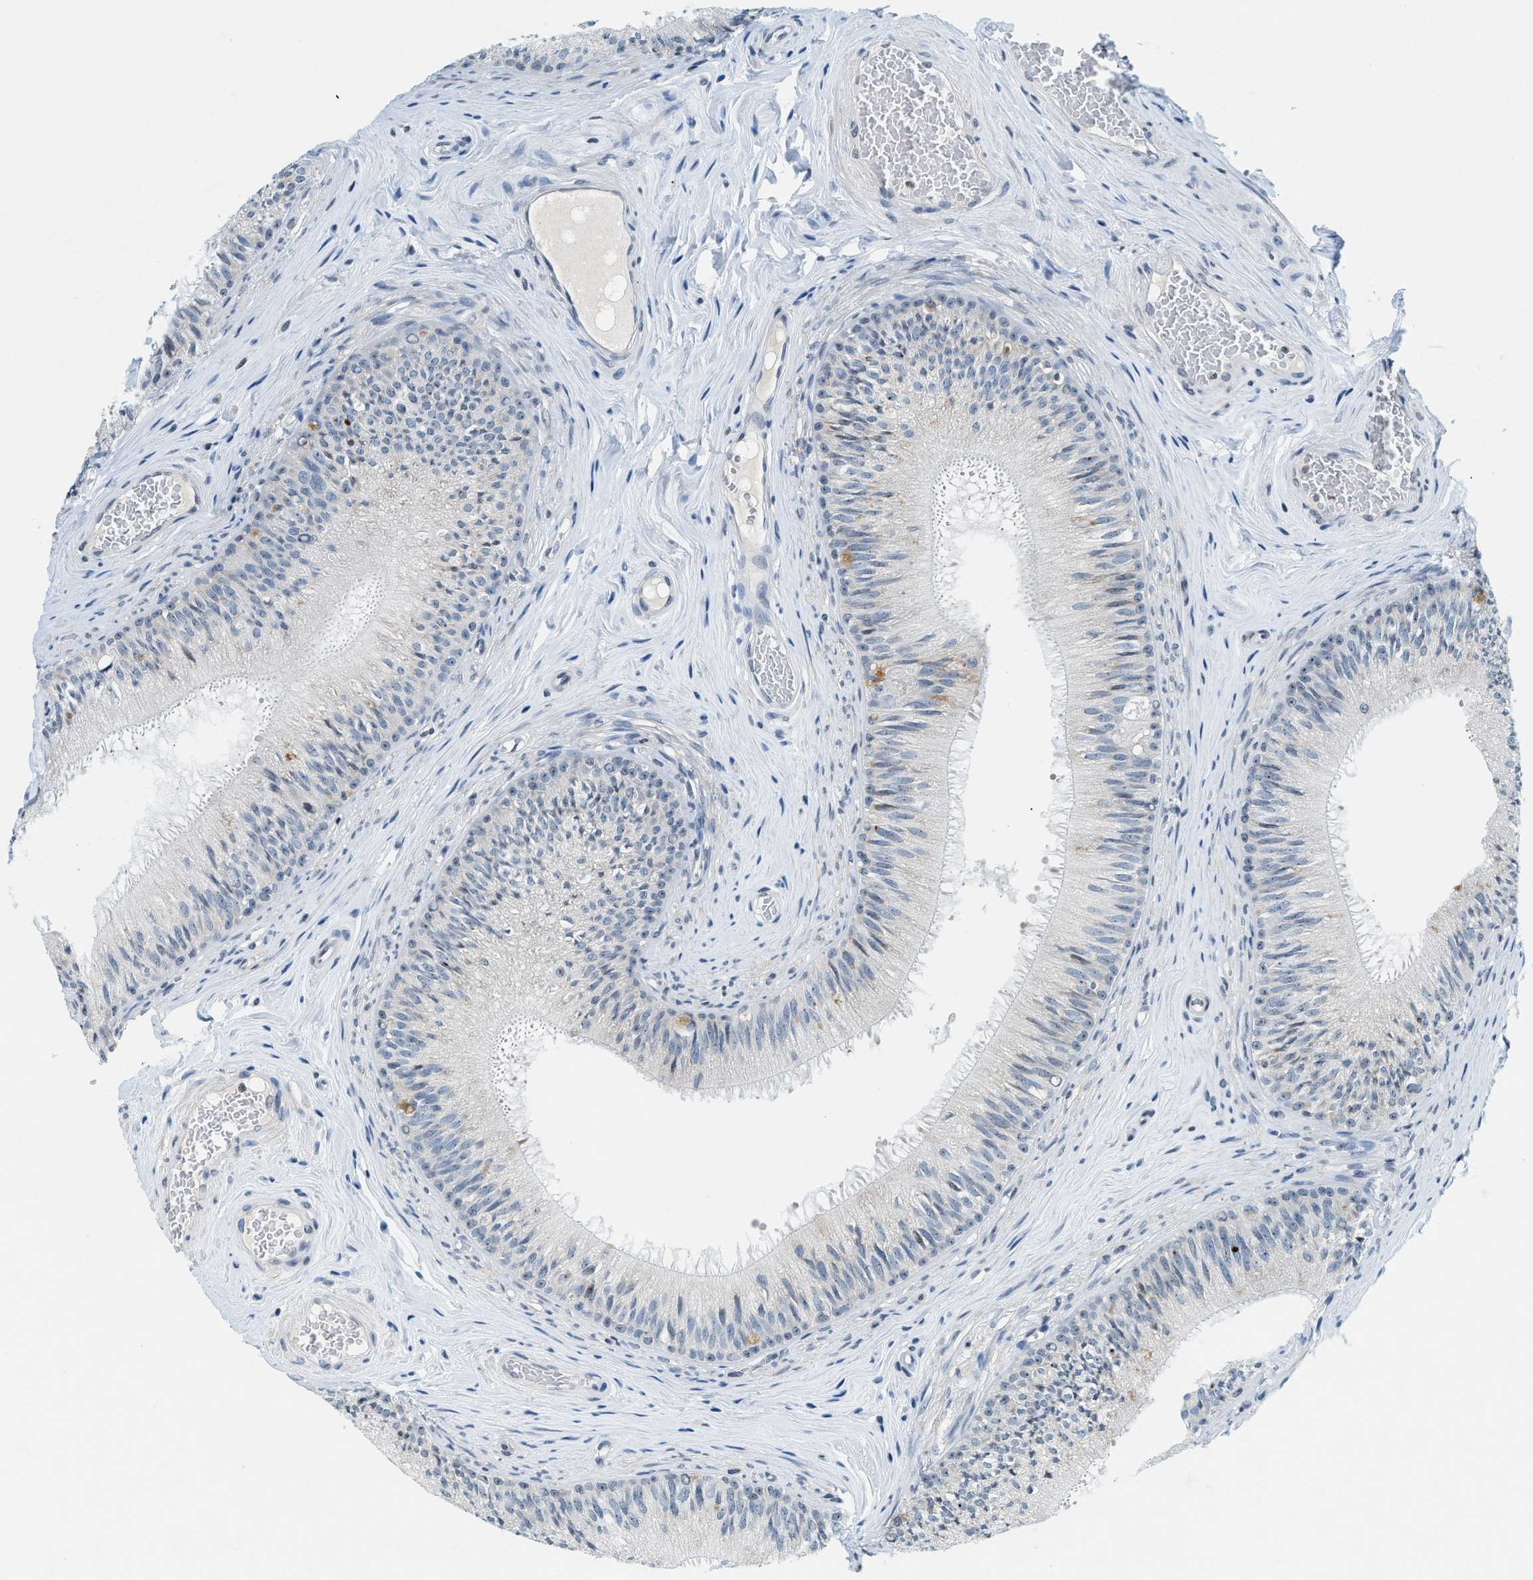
{"staining": {"intensity": "negative", "quantity": "none", "location": "none"}, "tissue": "epididymis", "cell_type": "Glandular cells", "image_type": "normal", "snomed": [{"axis": "morphology", "description": "Normal tissue, NOS"}, {"axis": "topography", "description": "Testis"}, {"axis": "topography", "description": "Epididymis"}], "caption": "This is a photomicrograph of immunohistochemistry (IHC) staining of benign epididymis, which shows no expression in glandular cells.", "gene": "UVRAG", "patient": {"sex": "male", "age": 36}}